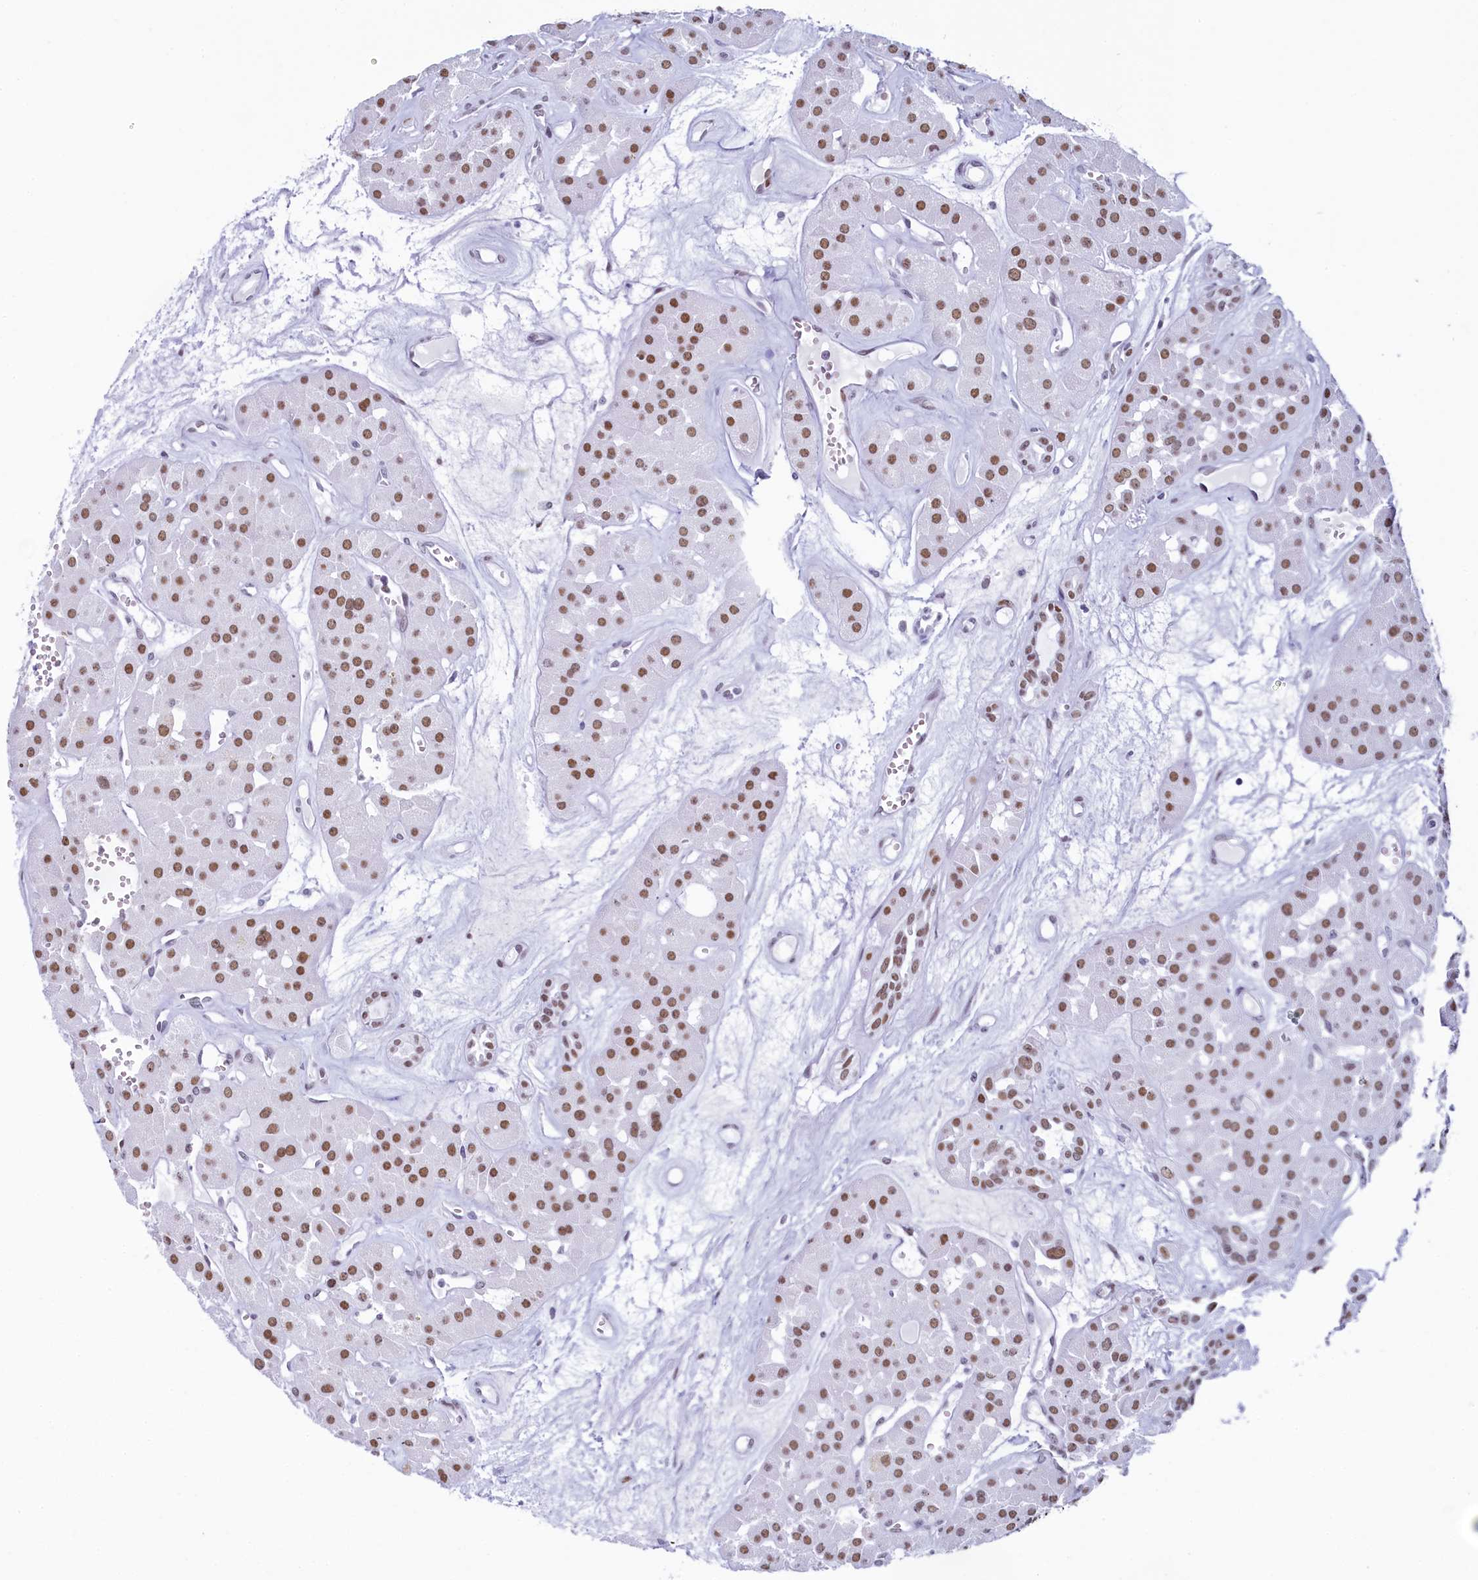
{"staining": {"intensity": "moderate", "quantity": ">75%", "location": "nuclear"}, "tissue": "renal cancer", "cell_type": "Tumor cells", "image_type": "cancer", "snomed": [{"axis": "morphology", "description": "Carcinoma, NOS"}, {"axis": "topography", "description": "Kidney"}], "caption": "Protein expression analysis of human renal cancer (carcinoma) reveals moderate nuclear expression in approximately >75% of tumor cells. The protein is stained brown, and the nuclei are stained in blue (DAB IHC with brightfield microscopy, high magnification).", "gene": "SUGP2", "patient": {"sex": "female", "age": 75}}